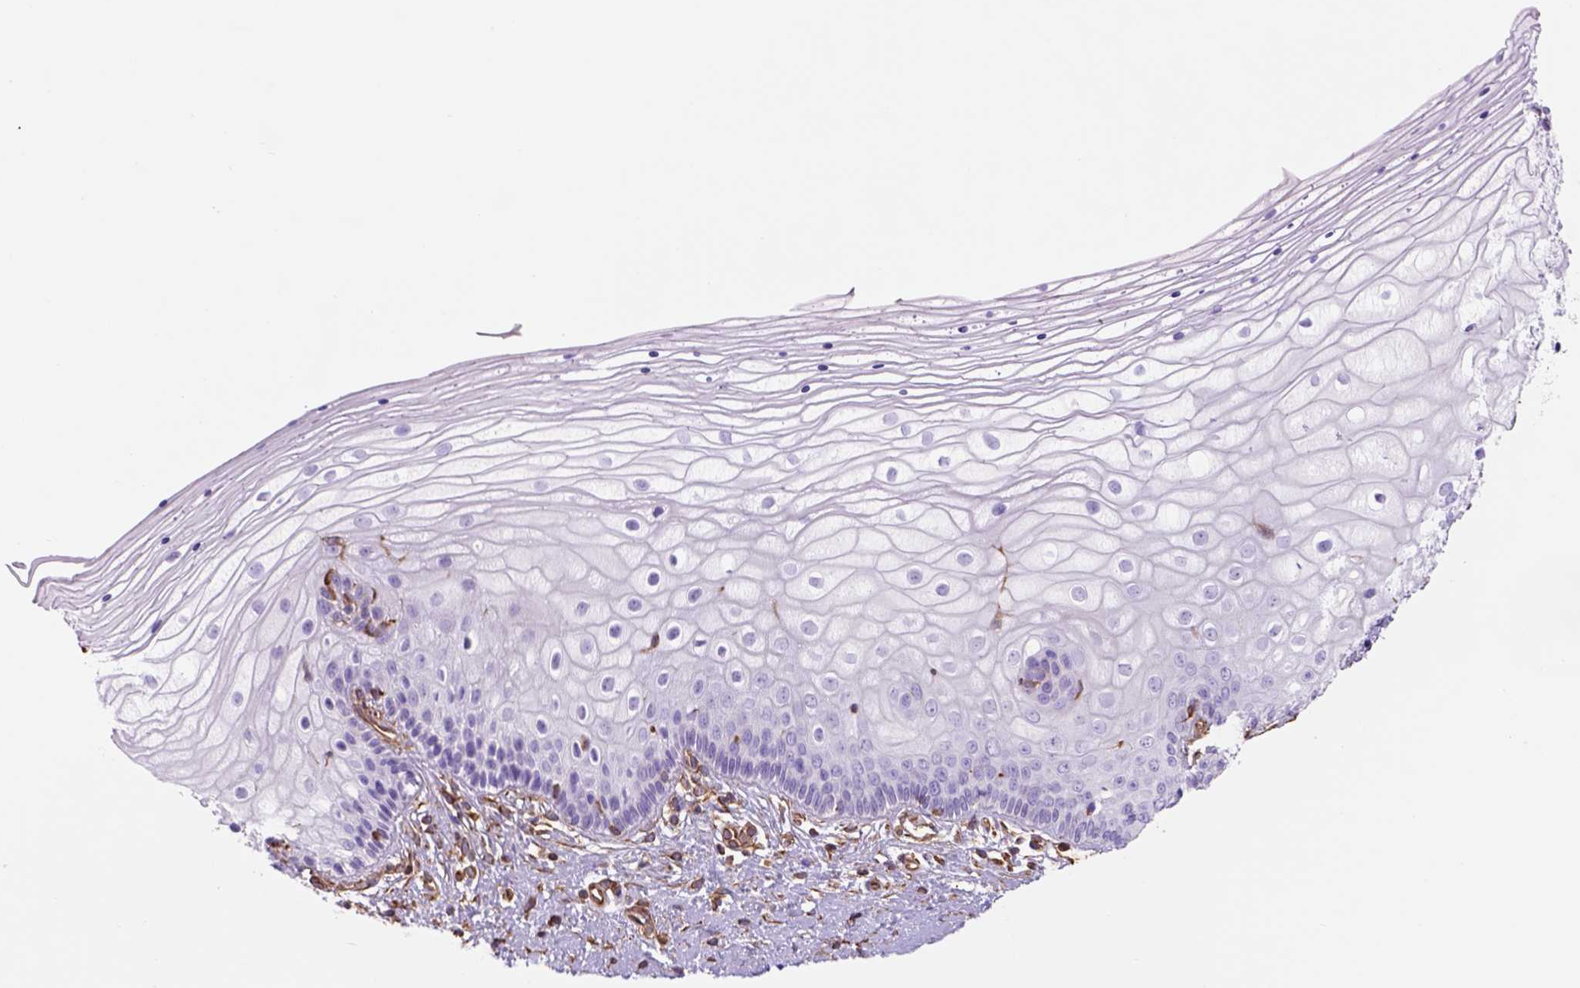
{"staining": {"intensity": "negative", "quantity": "none", "location": "none"}, "tissue": "vagina", "cell_type": "Squamous epithelial cells", "image_type": "normal", "snomed": [{"axis": "morphology", "description": "Normal tissue, NOS"}, {"axis": "topography", "description": "Vagina"}], "caption": "Protein analysis of benign vagina displays no significant staining in squamous epithelial cells.", "gene": "ZZZ3", "patient": {"sex": "female", "age": 39}}